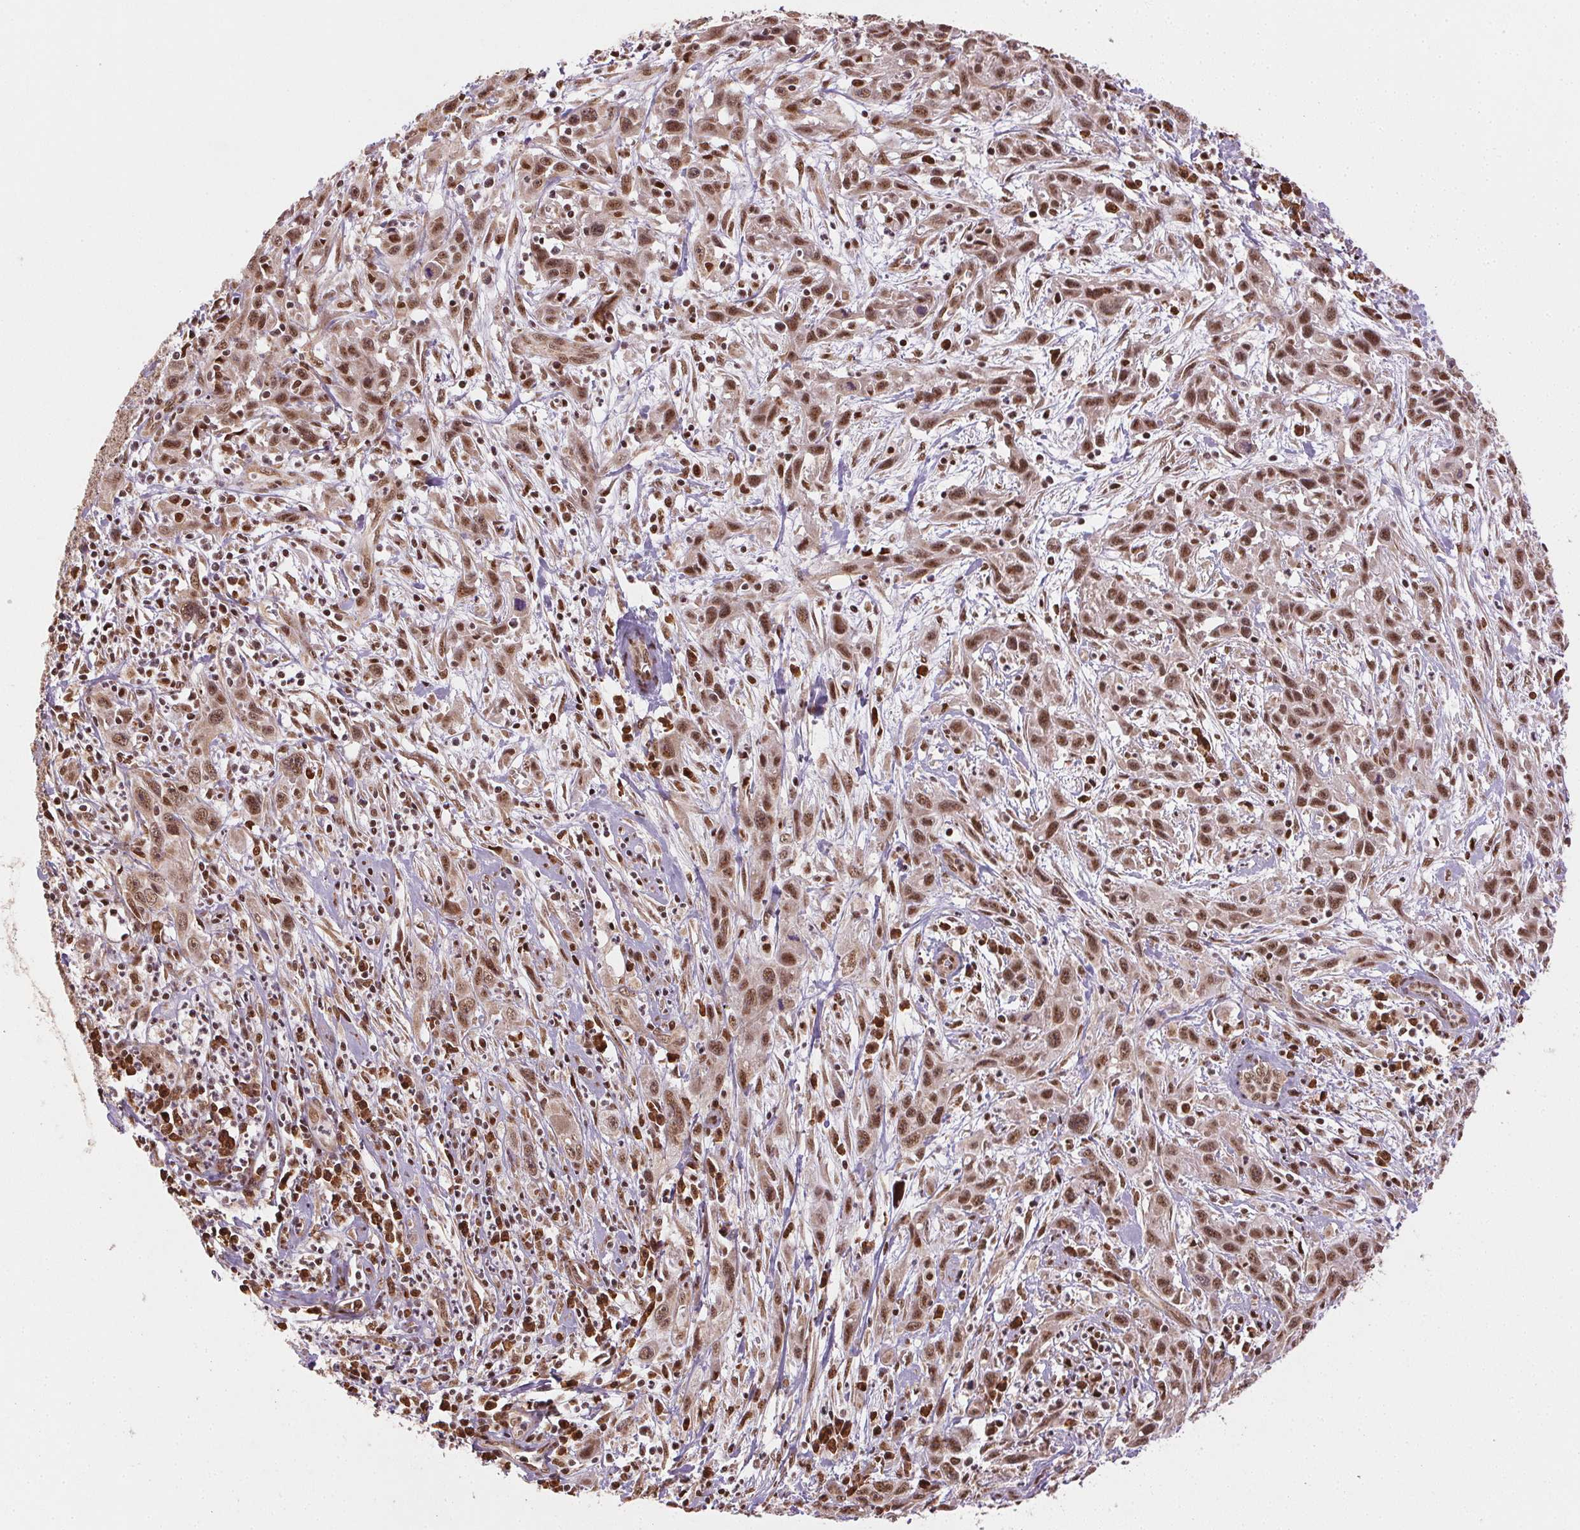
{"staining": {"intensity": "moderate", "quantity": ">75%", "location": "nuclear"}, "tissue": "cervical cancer", "cell_type": "Tumor cells", "image_type": "cancer", "snomed": [{"axis": "morphology", "description": "Squamous cell carcinoma, NOS"}, {"axis": "topography", "description": "Cervix"}], "caption": "Protein expression analysis of human squamous cell carcinoma (cervical) reveals moderate nuclear expression in approximately >75% of tumor cells.", "gene": "TREML4", "patient": {"sex": "female", "age": 38}}